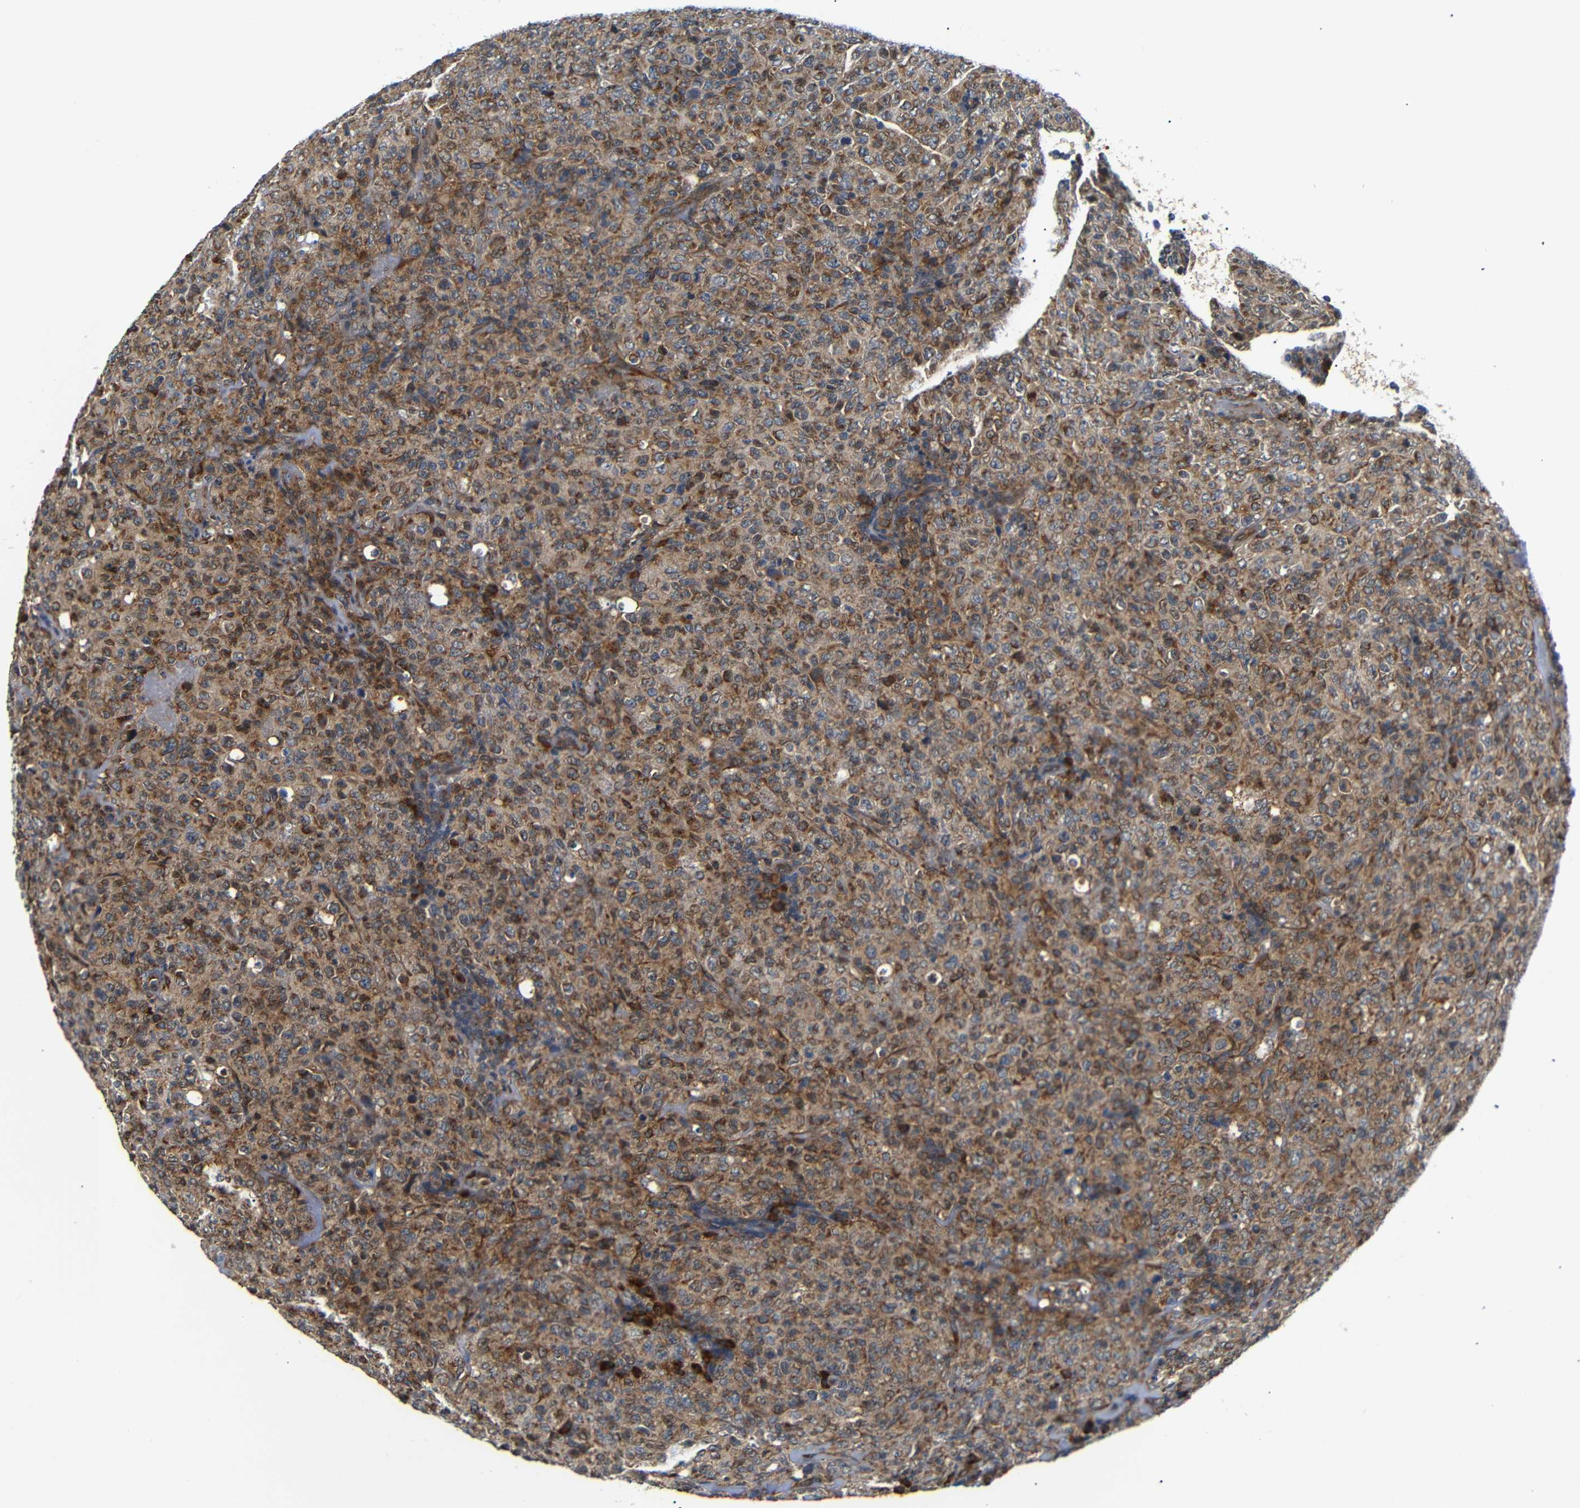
{"staining": {"intensity": "moderate", "quantity": ">75%", "location": "cytoplasmic/membranous"}, "tissue": "lymphoma", "cell_type": "Tumor cells", "image_type": "cancer", "snomed": [{"axis": "morphology", "description": "Malignant lymphoma, non-Hodgkin's type, High grade"}, {"axis": "topography", "description": "Tonsil"}], "caption": "Tumor cells show medium levels of moderate cytoplasmic/membranous positivity in about >75% of cells in lymphoma.", "gene": "KANK4", "patient": {"sex": "female", "age": 36}}